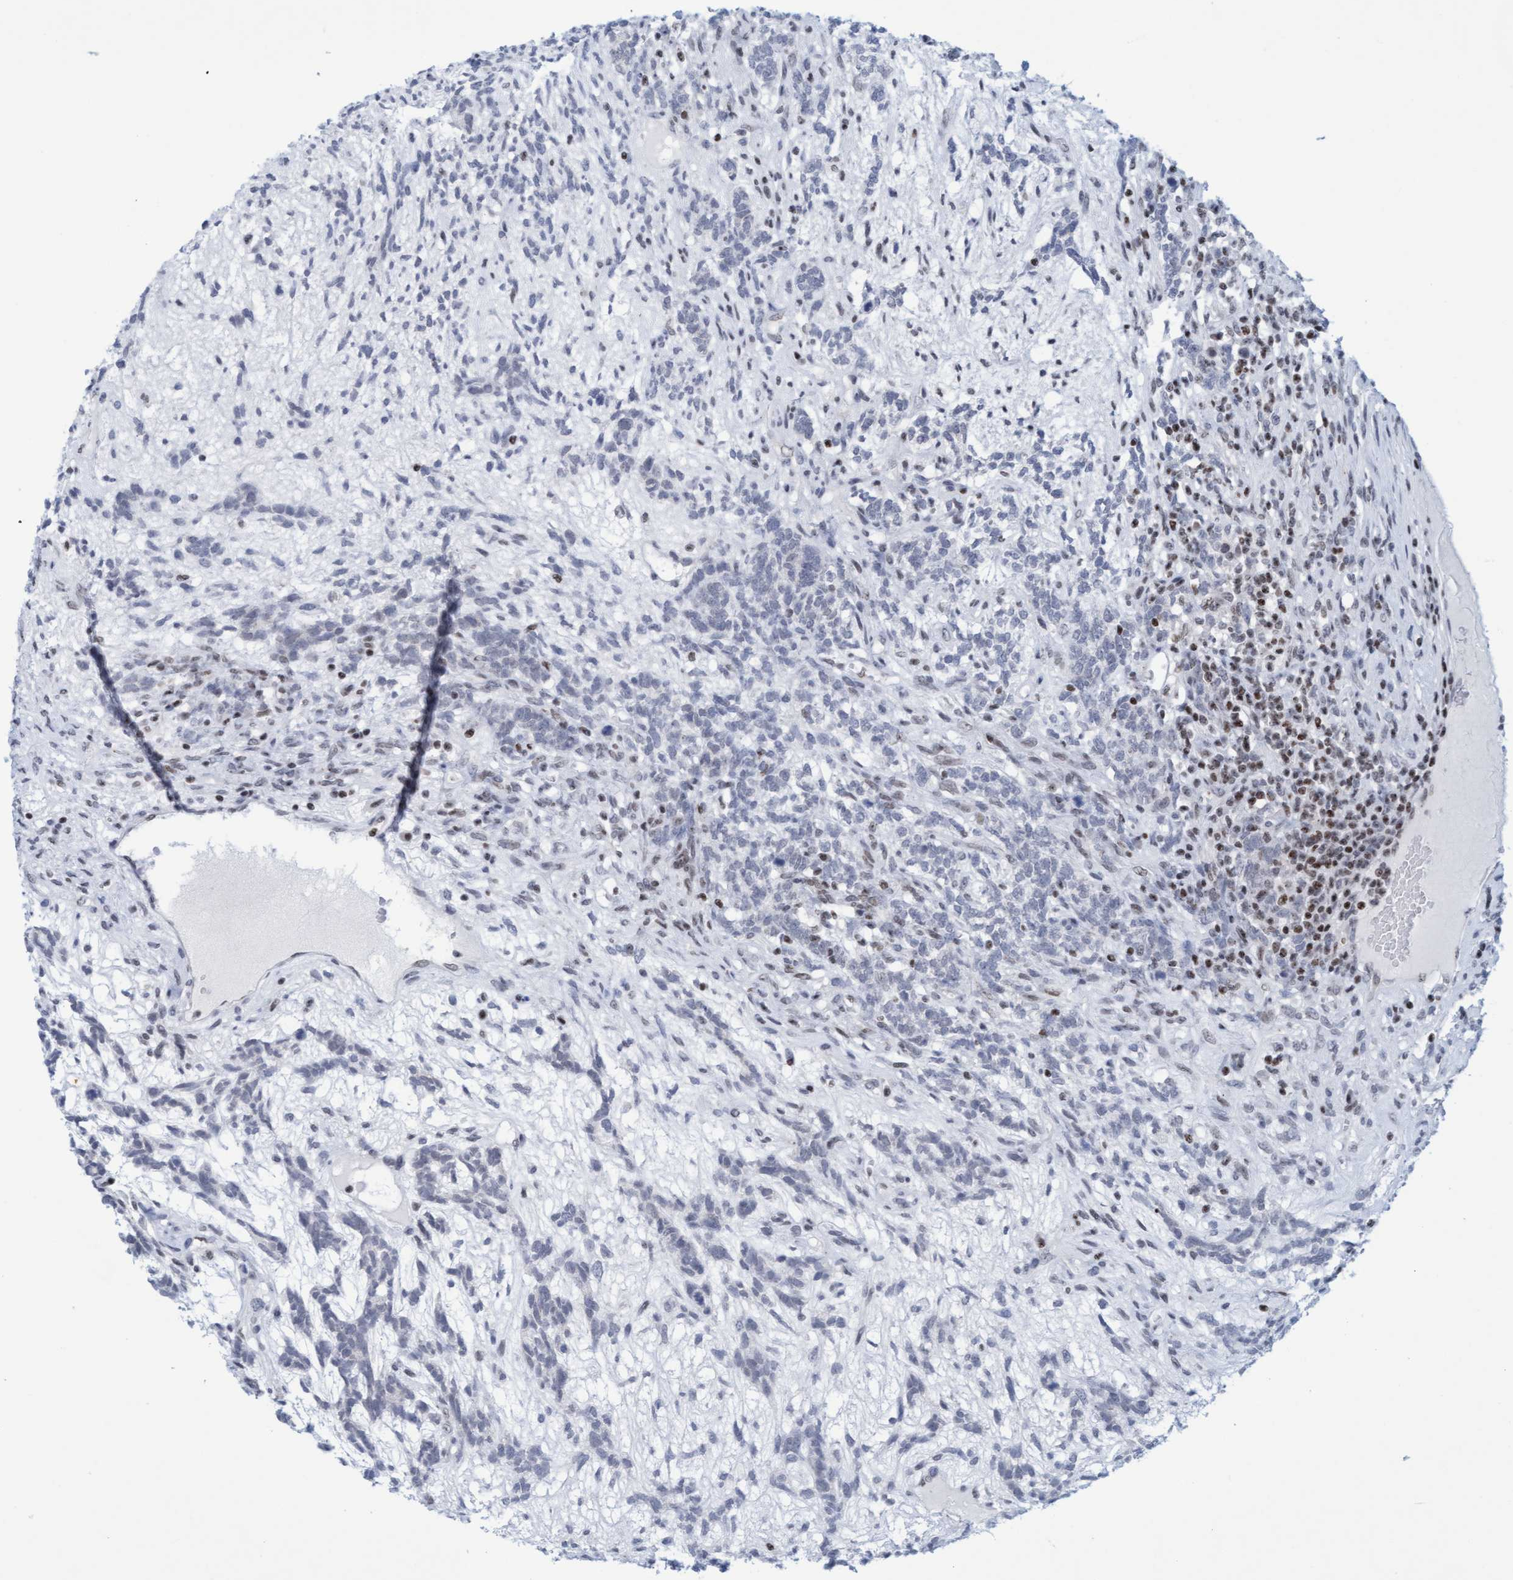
{"staining": {"intensity": "negative", "quantity": "none", "location": "none"}, "tissue": "testis cancer", "cell_type": "Tumor cells", "image_type": "cancer", "snomed": [{"axis": "morphology", "description": "Seminoma, NOS"}, {"axis": "topography", "description": "Testis"}], "caption": "The micrograph exhibits no significant staining in tumor cells of testis cancer (seminoma).", "gene": "GLRX2", "patient": {"sex": "male", "age": 28}}